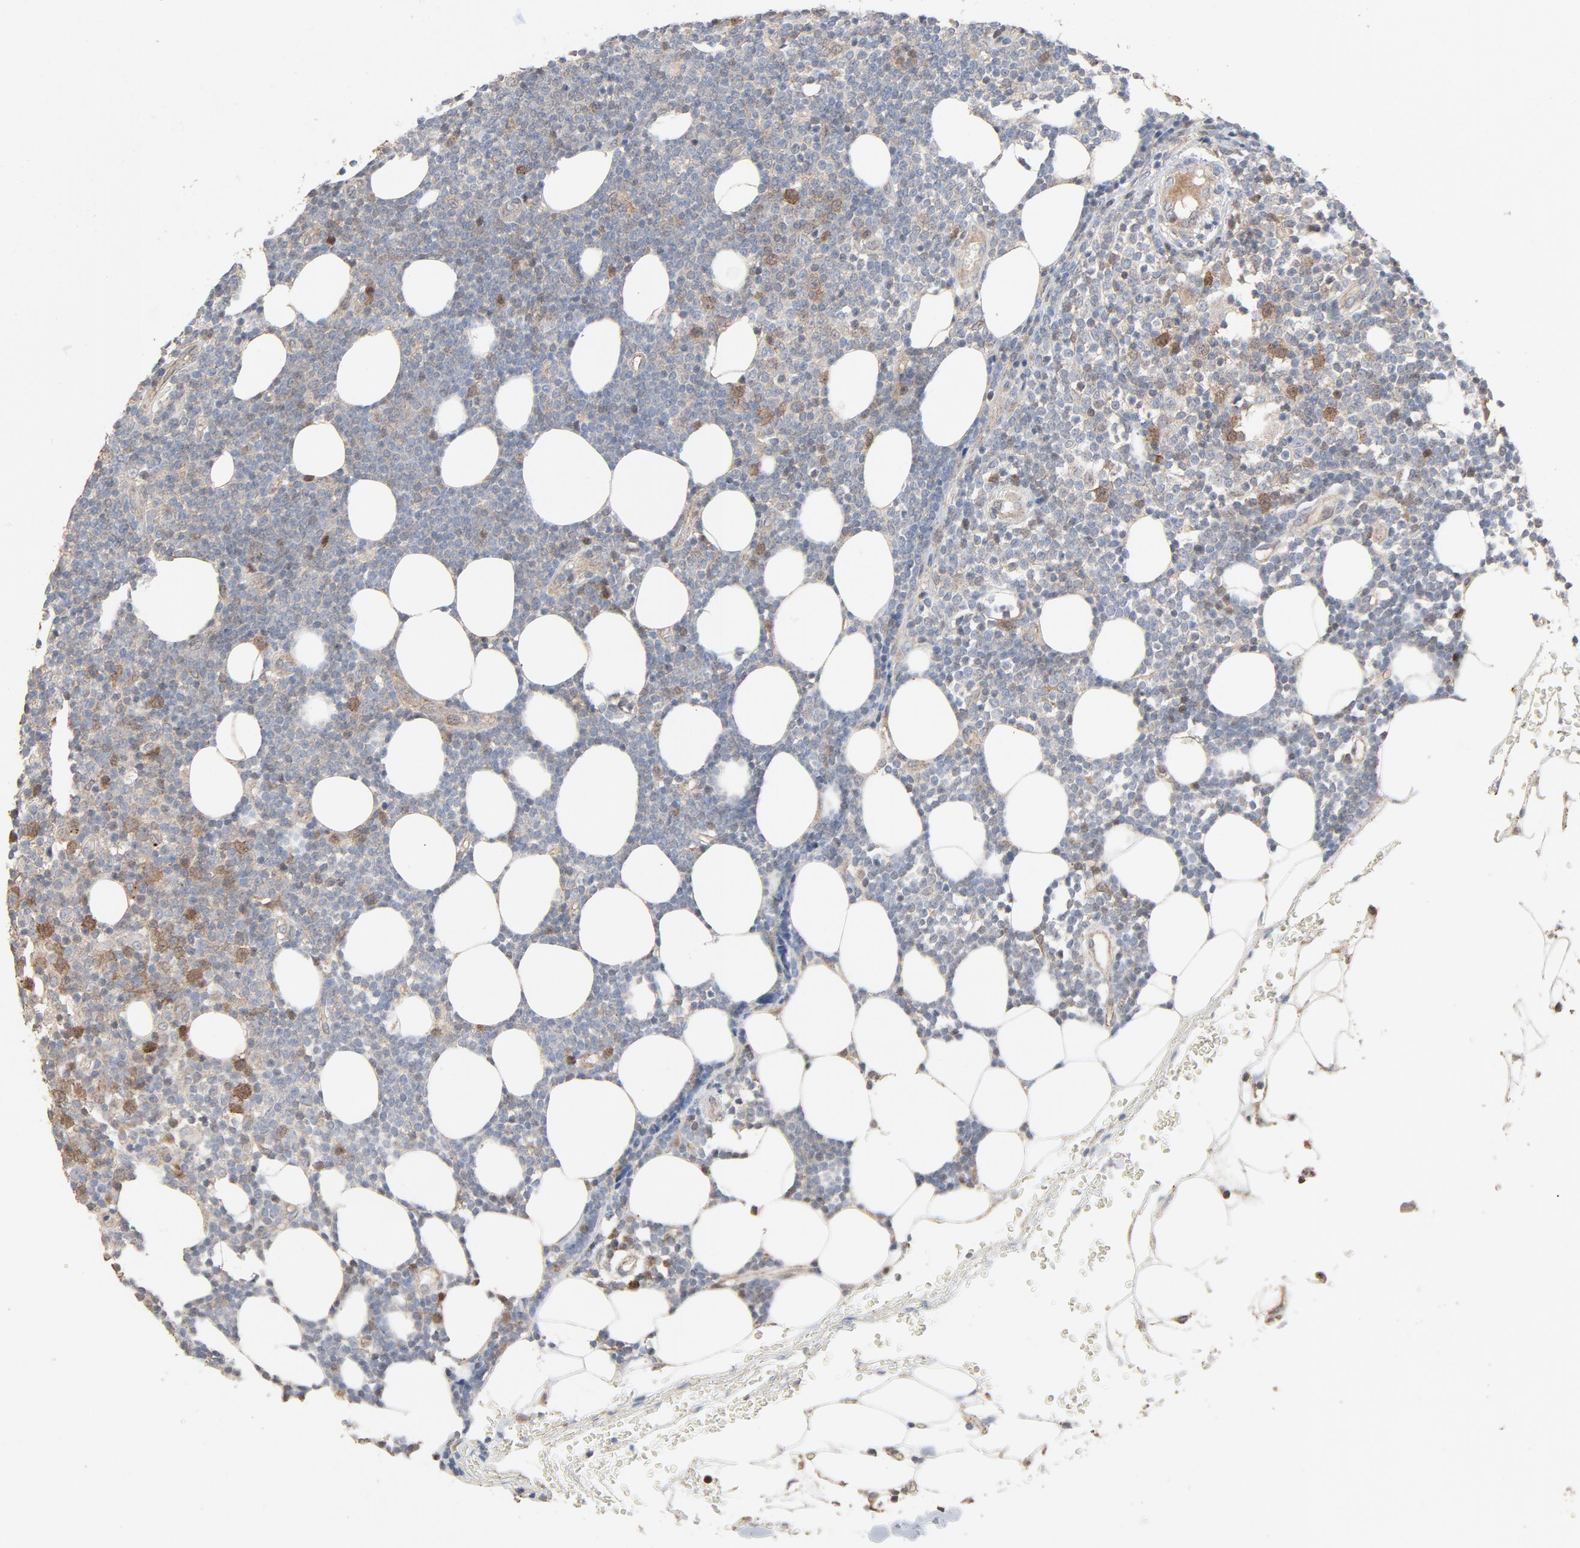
{"staining": {"intensity": "weak", "quantity": "25%-75%", "location": "cytoplasmic/membranous,nuclear"}, "tissue": "lymphoma", "cell_type": "Tumor cells", "image_type": "cancer", "snomed": [{"axis": "morphology", "description": "Malignant lymphoma, non-Hodgkin's type, Low grade"}, {"axis": "topography", "description": "Soft tissue"}], "caption": "Protein expression analysis of human low-grade malignant lymphoma, non-Hodgkin's type reveals weak cytoplasmic/membranous and nuclear staining in approximately 25%-75% of tumor cells. The staining was performed using DAB, with brown indicating positive protein expression. Nuclei are stained blue with hematoxylin.", "gene": "CDK6", "patient": {"sex": "male", "age": 92}}